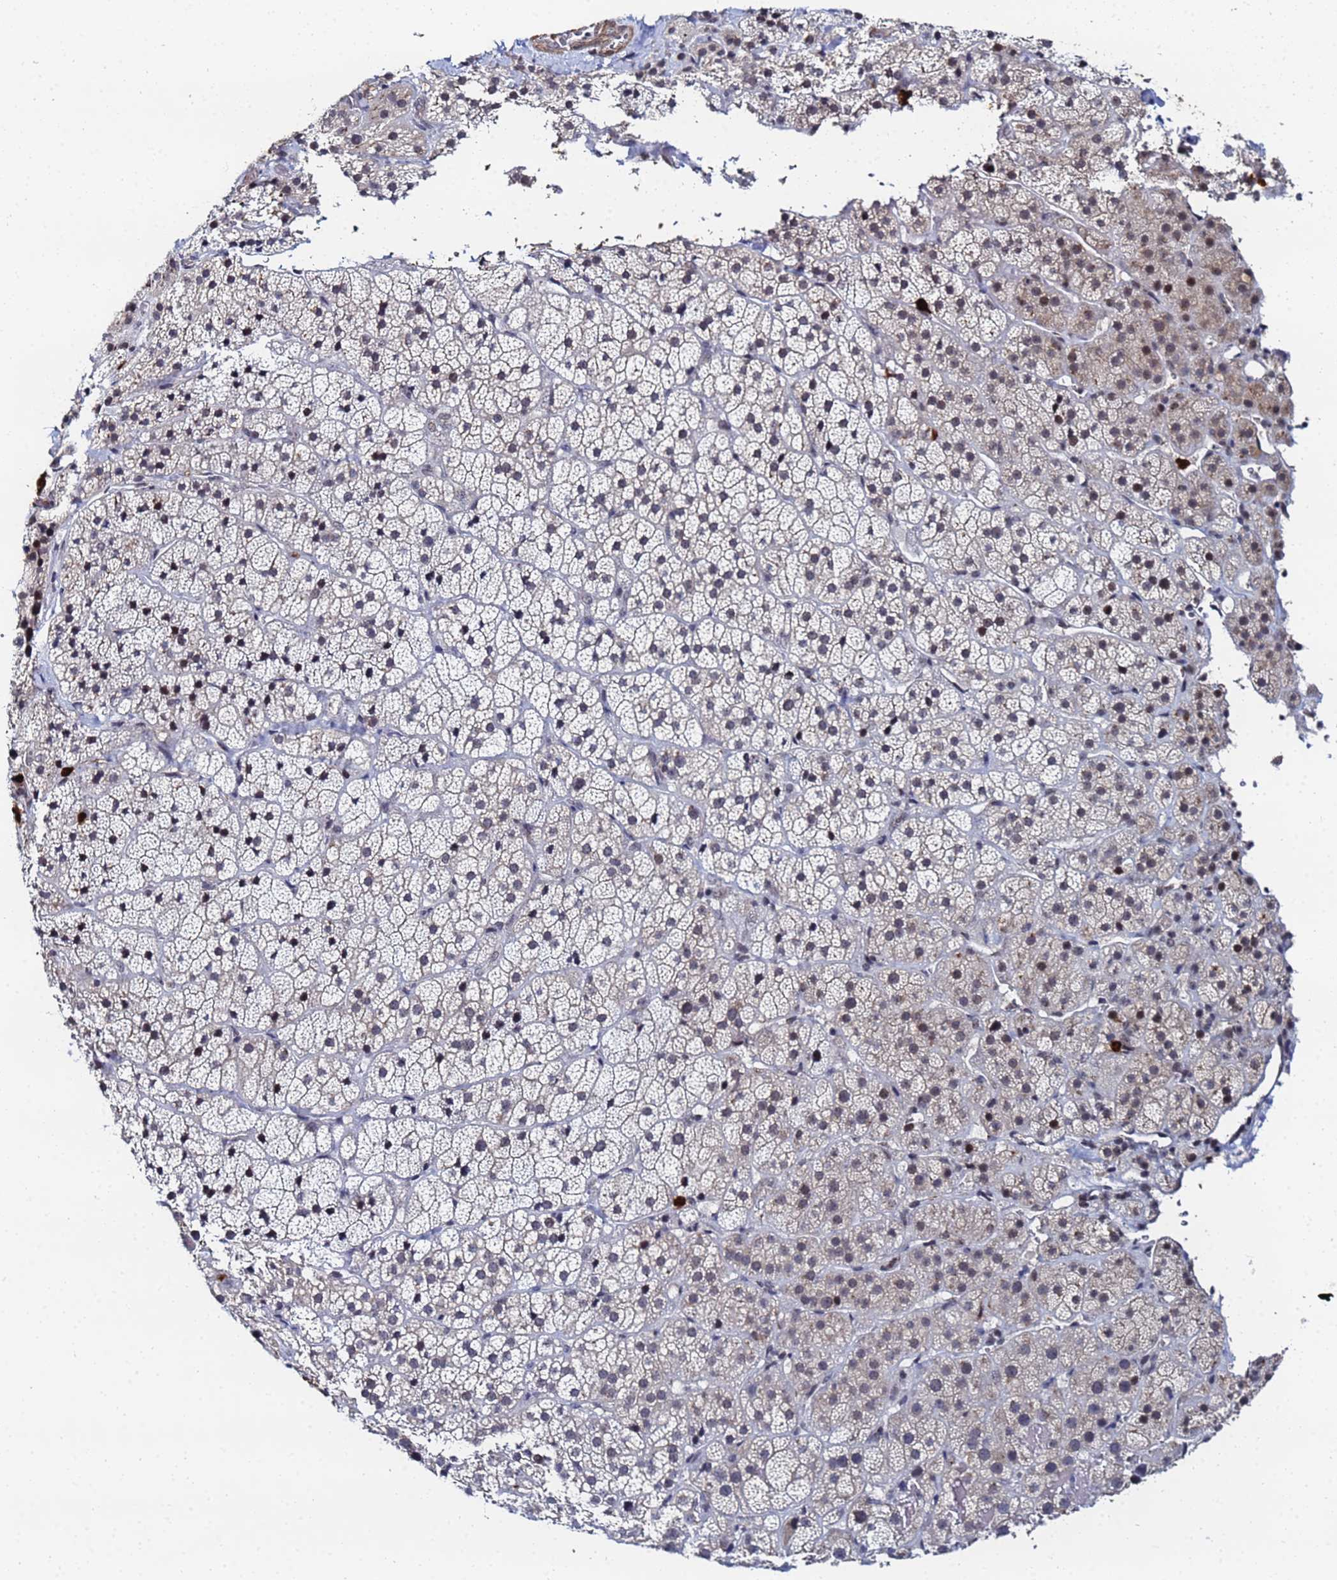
{"staining": {"intensity": "weak", "quantity": "<25%", "location": "nuclear"}, "tissue": "adrenal gland", "cell_type": "Glandular cells", "image_type": "normal", "snomed": [{"axis": "morphology", "description": "Normal tissue, NOS"}, {"axis": "topography", "description": "Adrenal gland"}], "caption": "Glandular cells are negative for protein expression in benign human adrenal gland. Brightfield microscopy of immunohistochemistry stained with DAB (brown) and hematoxylin (blue), captured at high magnification.", "gene": "MTCL1", "patient": {"sex": "female", "age": 70}}